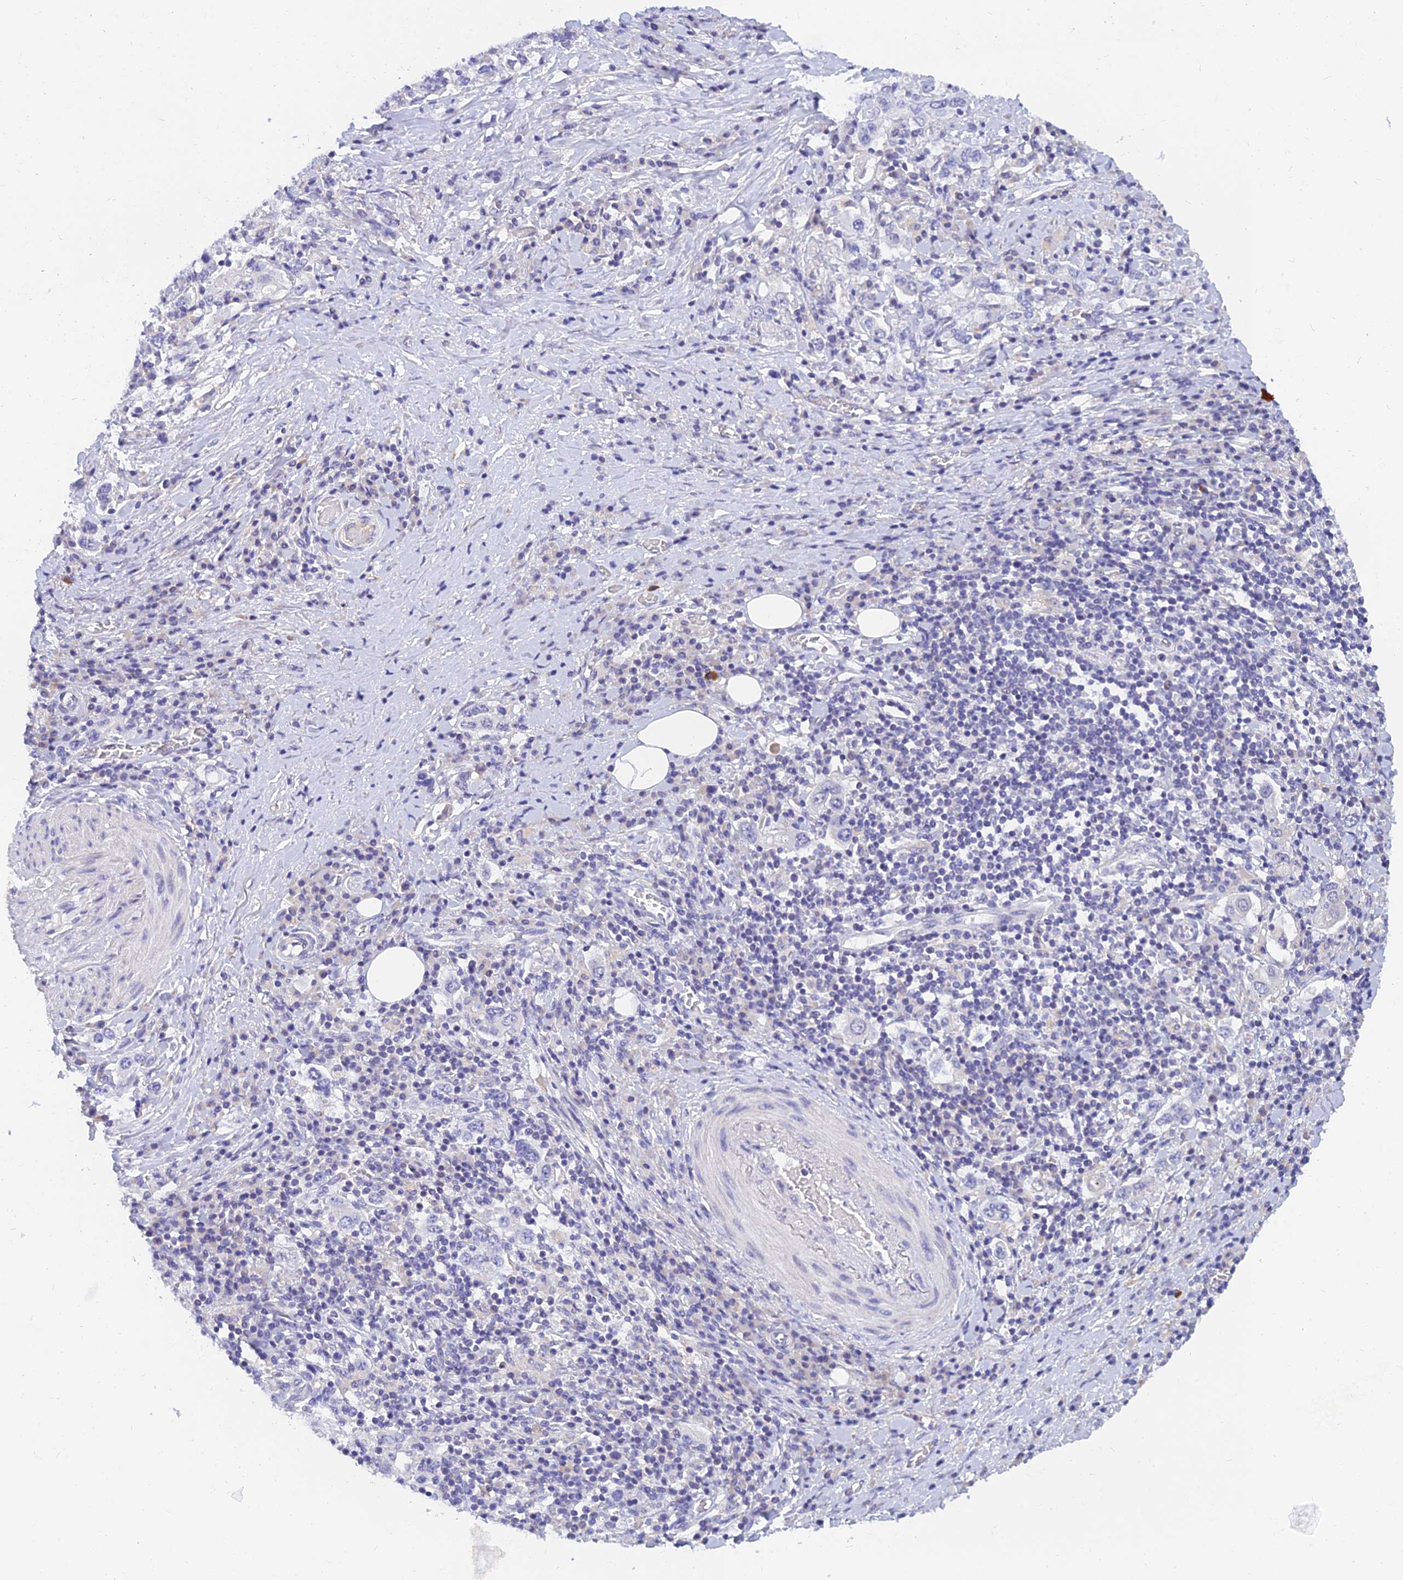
{"staining": {"intensity": "negative", "quantity": "none", "location": "none"}, "tissue": "stomach cancer", "cell_type": "Tumor cells", "image_type": "cancer", "snomed": [{"axis": "morphology", "description": "Adenocarcinoma, NOS"}, {"axis": "topography", "description": "Stomach, upper"}, {"axis": "topography", "description": "Stomach"}], "caption": "High power microscopy histopathology image of an immunohistochemistry (IHC) image of adenocarcinoma (stomach), revealing no significant positivity in tumor cells.", "gene": "TMEM161B", "patient": {"sex": "male", "age": 62}}